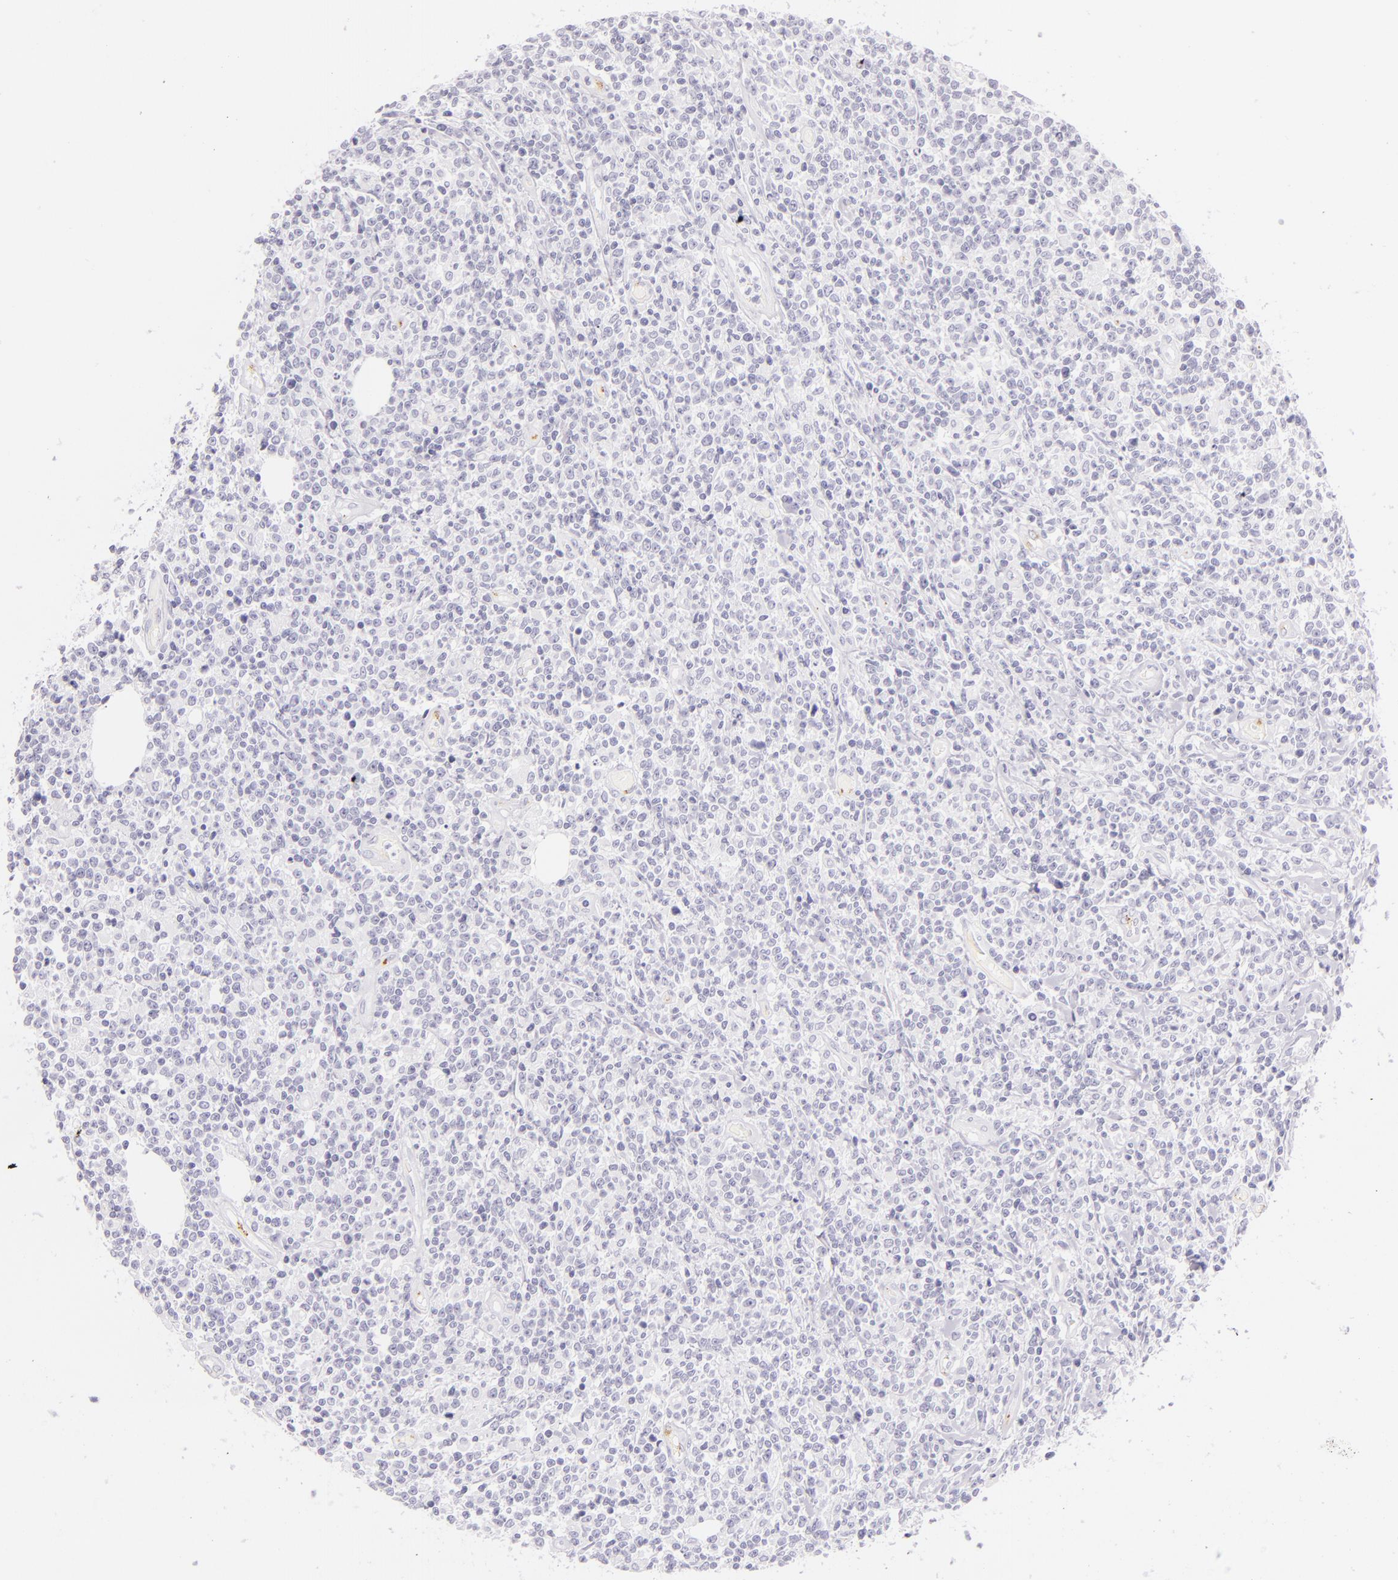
{"staining": {"intensity": "negative", "quantity": "none", "location": "none"}, "tissue": "lymphoma", "cell_type": "Tumor cells", "image_type": "cancer", "snomed": [{"axis": "morphology", "description": "Malignant lymphoma, non-Hodgkin's type, High grade"}, {"axis": "topography", "description": "Colon"}], "caption": "The histopathology image reveals no significant expression in tumor cells of high-grade malignant lymphoma, non-Hodgkin's type. Brightfield microscopy of IHC stained with DAB (brown) and hematoxylin (blue), captured at high magnification.", "gene": "SELP", "patient": {"sex": "male", "age": 82}}